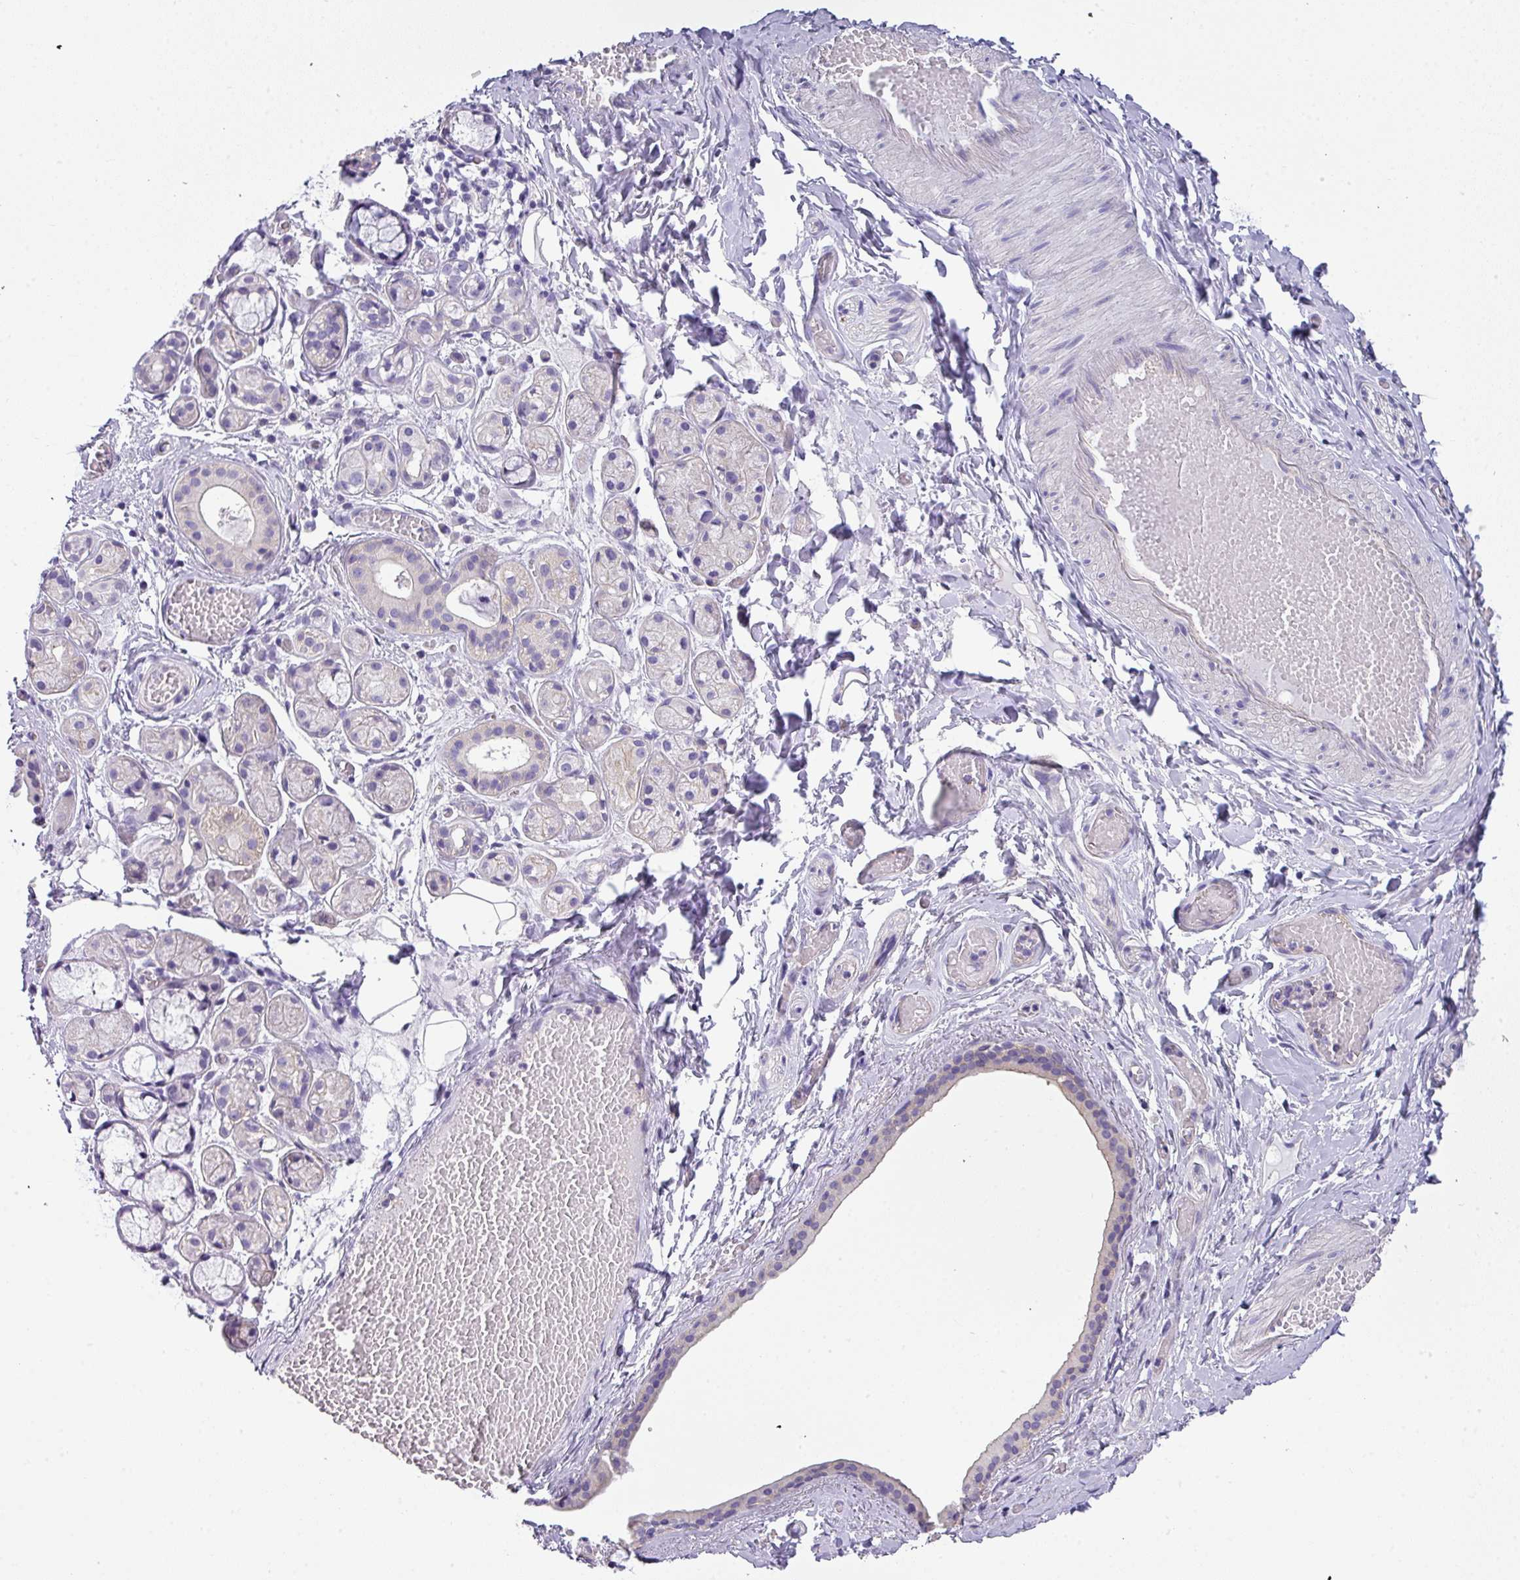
{"staining": {"intensity": "negative", "quantity": "none", "location": "none"}, "tissue": "salivary gland", "cell_type": "Glandular cells", "image_type": "normal", "snomed": [{"axis": "morphology", "description": "Normal tissue, NOS"}, {"axis": "topography", "description": "Salivary gland"}], "caption": "Photomicrograph shows no protein positivity in glandular cells of normal salivary gland. (Brightfield microscopy of DAB (3,3'-diaminobenzidine) immunohistochemistry (IHC) at high magnification).", "gene": "PALS2", "patient": {"sex": "male", "age": 82}}